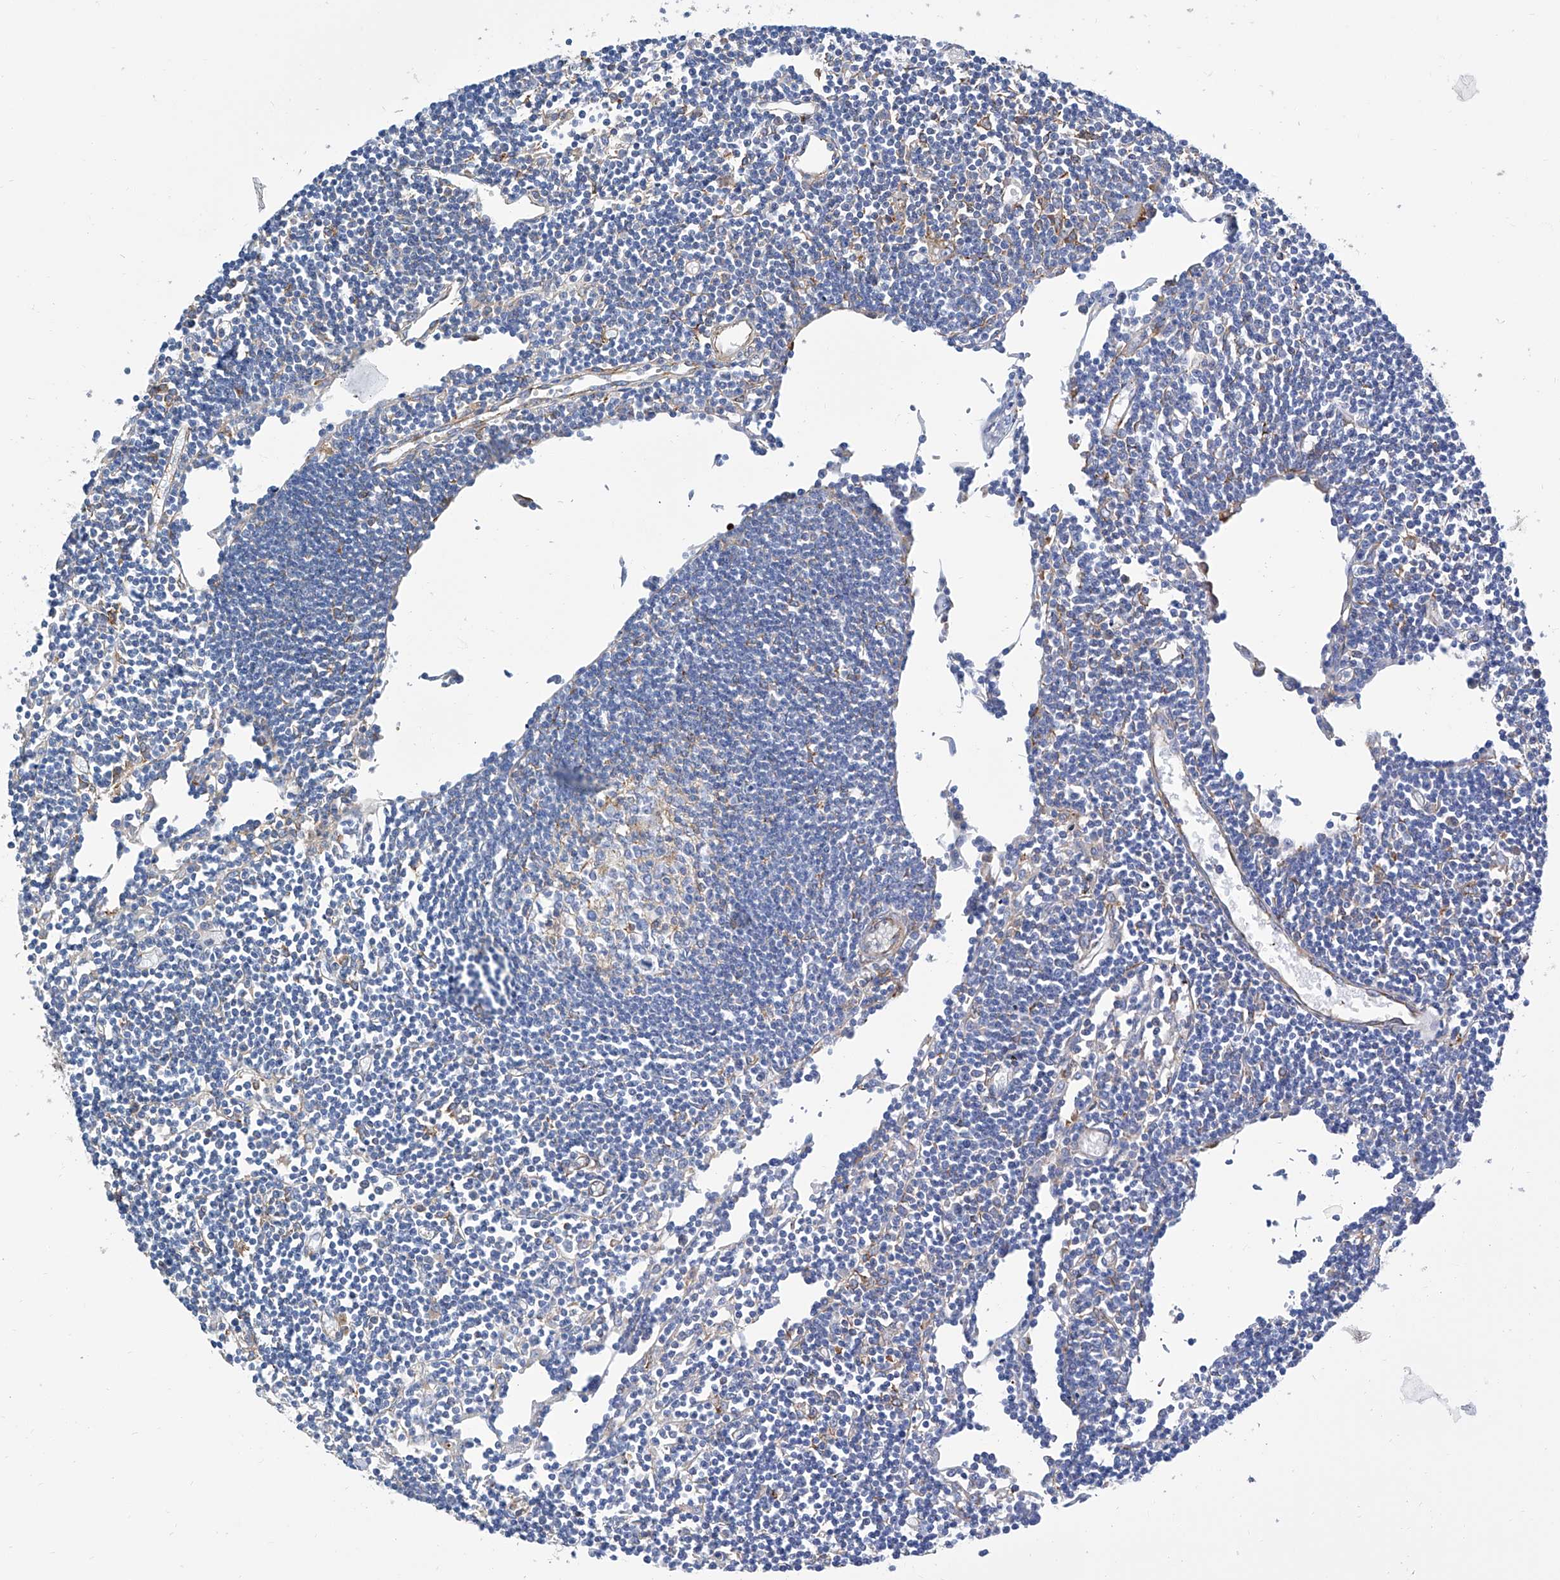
{"staining": {"intensity": "negative", "quantity": "none", "location": "none"}, "tissue": "lymph node", "cell_type": "Germinal center cells", "image_type": "normal", "snomed": [{"axis": "morphology", "description": "Normal tissue, NOS"}, {"axis": "topography", "description": "Lymph node"}], "caption": "This is an IHC photomicrograph of unremarkable lymph node. There is no staining in germinal center cells.", "gene": "GPT", "patient": {"sex": "female", "age": 11}}